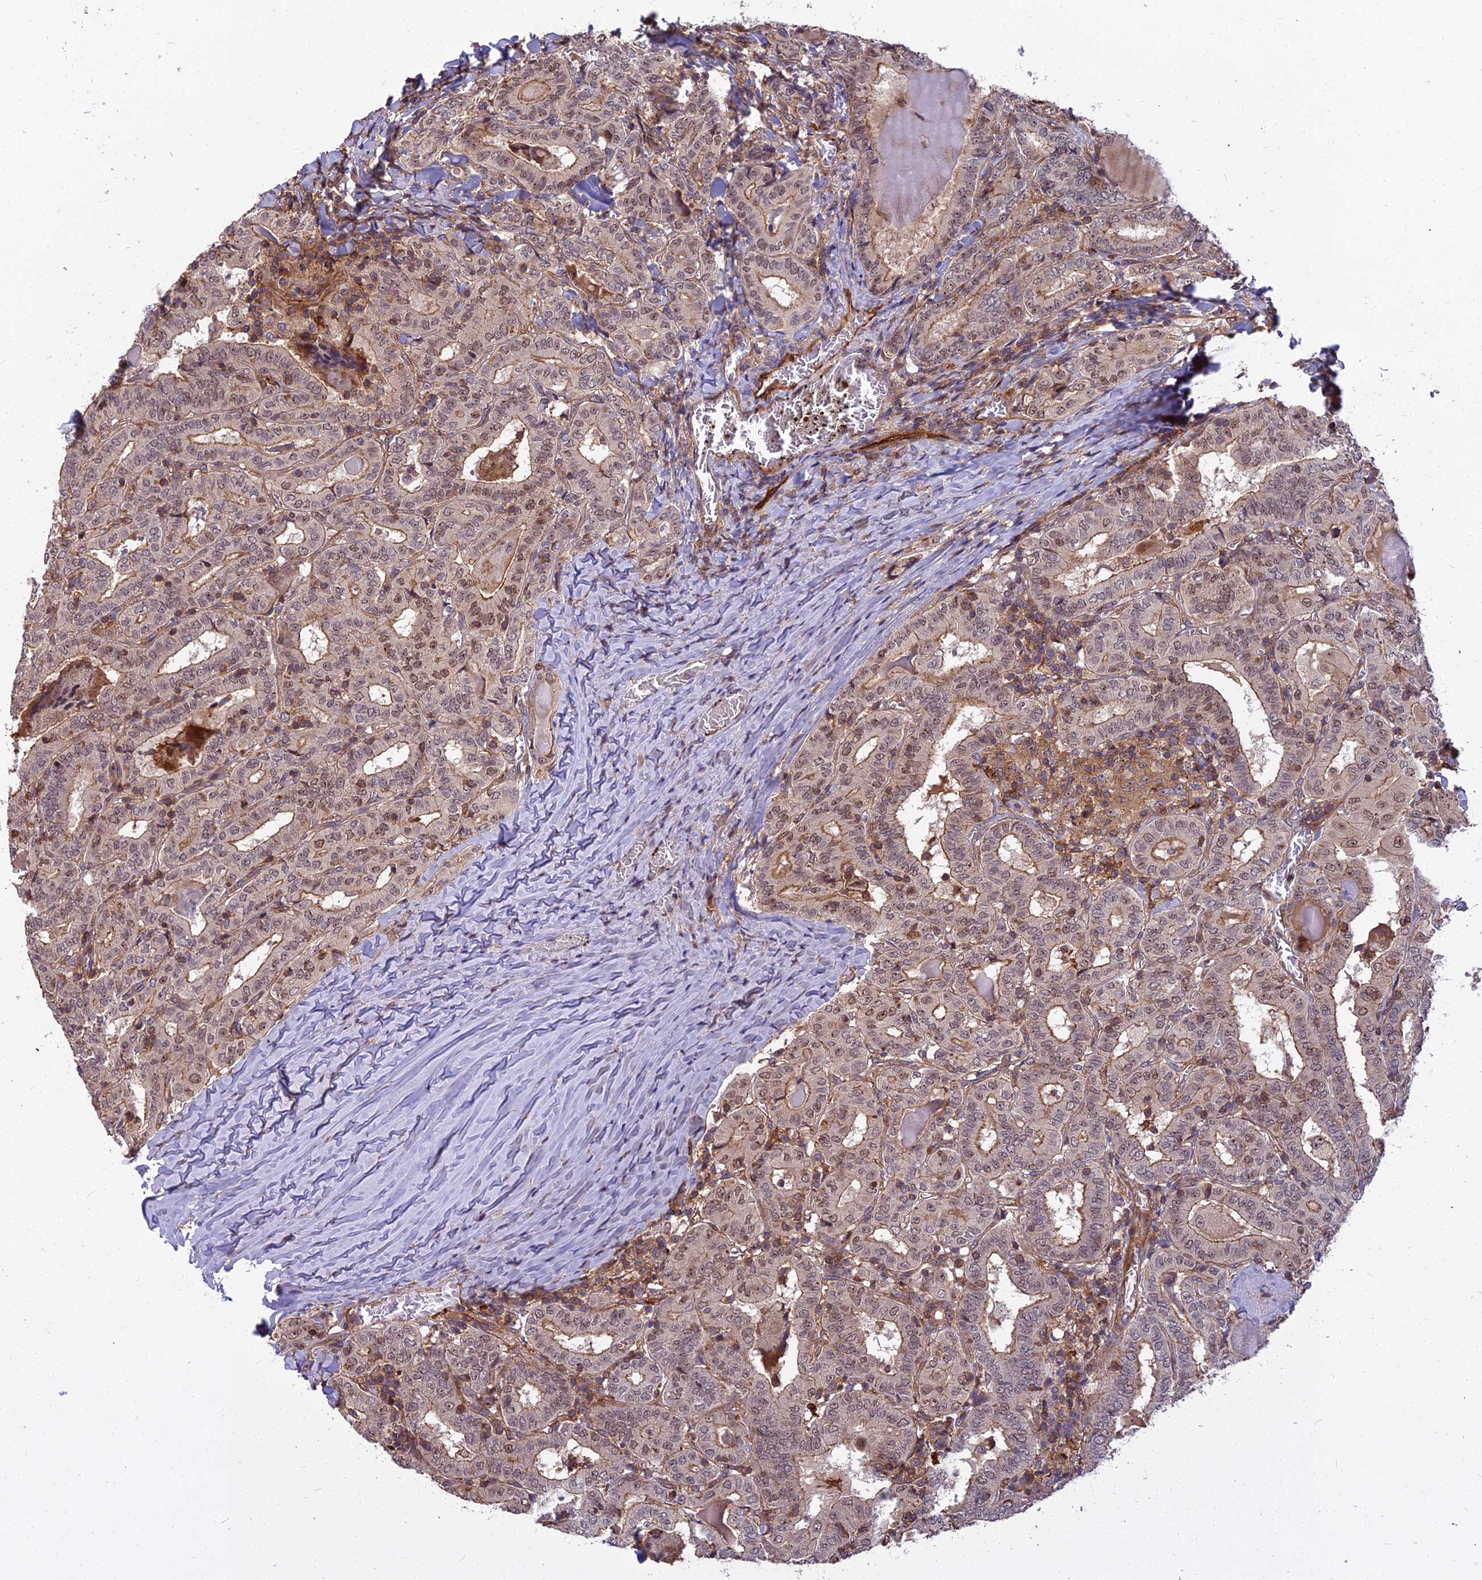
{"staining": {"intensity": "moderate", "quantity": ">75%", "location": "cytoplasmic/membranous,nuclear"}, "tissue": "thyroid cancer", "cell_type": "Tumor cells", "image_type": "cancer", "snomed": [{"axis": "morphology", "description": "Papillary adenocarcinoma, NOS"}, {"axis": "topography", "description": "Thyroid gland"}], "caption": "Thyroid papillary adenocarcinoma was stained to show a protein in brown. There is medium levels of moderate cytoplasmic/membranous and nuclear staining in about >75% of tumor cells.", "gene": "TCEA3", "patient": {"sex": "female", "age": 72}}